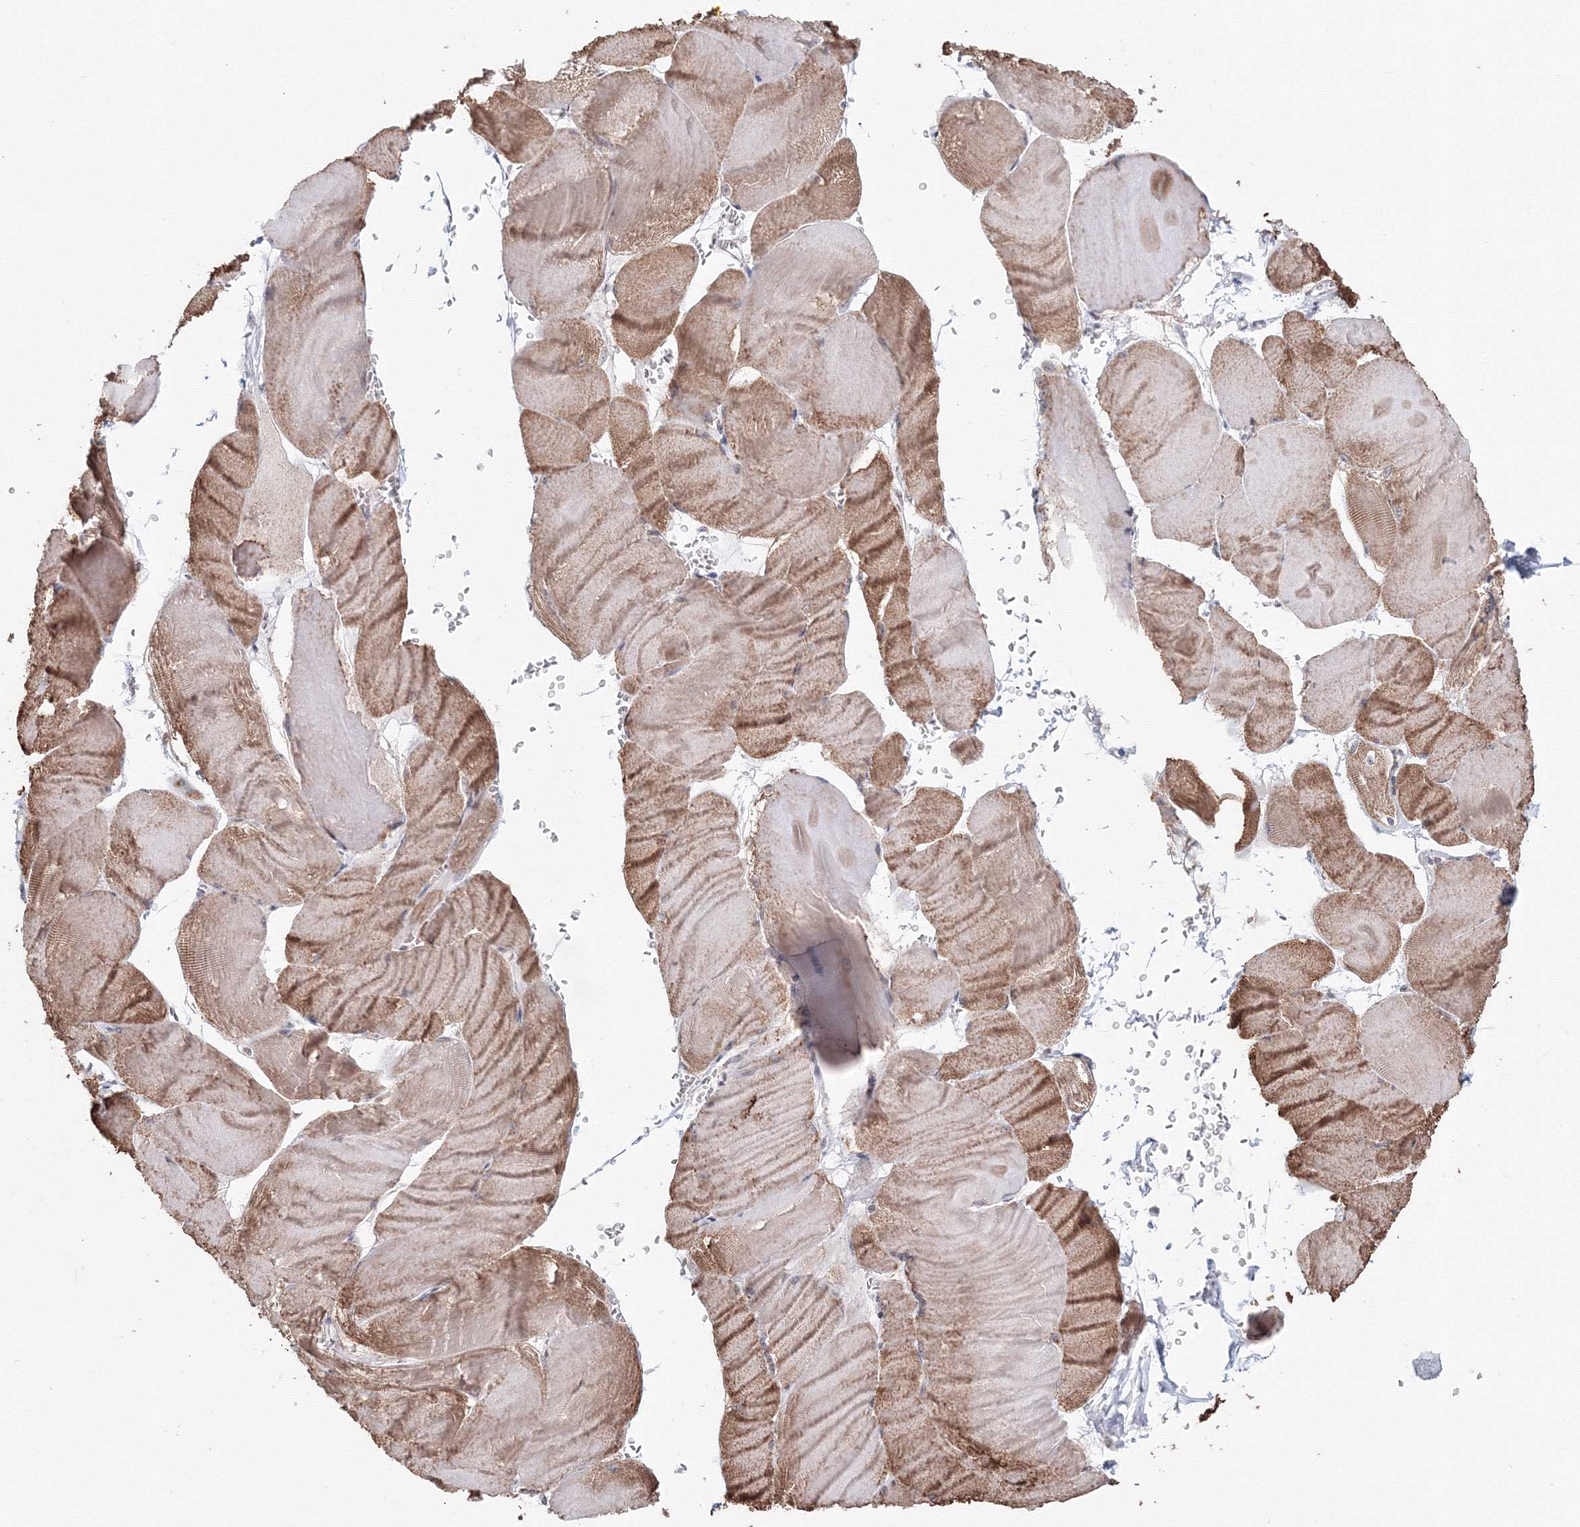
{"staining": {"intensity": "moderate", "quantity": ">75%", "location": "cytoplasmic/membranous"}, "tissue": "skeletal muscle", "cell_type": "Myocytes", "image_type": "normal", "snomed": [{"axis": "morphology", "description": "Normal tissue, NOS"}, {"axis": "morphology", "description": "Basal cell carcinoma"}, {"axis": "topography", "description": "Skeletal muscle"}], "caption": "Immunohistochemistry of unremarkable skeletal muscle shows medium levels of moderate cytoplasmic/membranous expression in about >75% of myocytes. Nuclei are stained in blue.", "gene": "SLC7A7", "patient": {"sex": "female", "age": 64}}